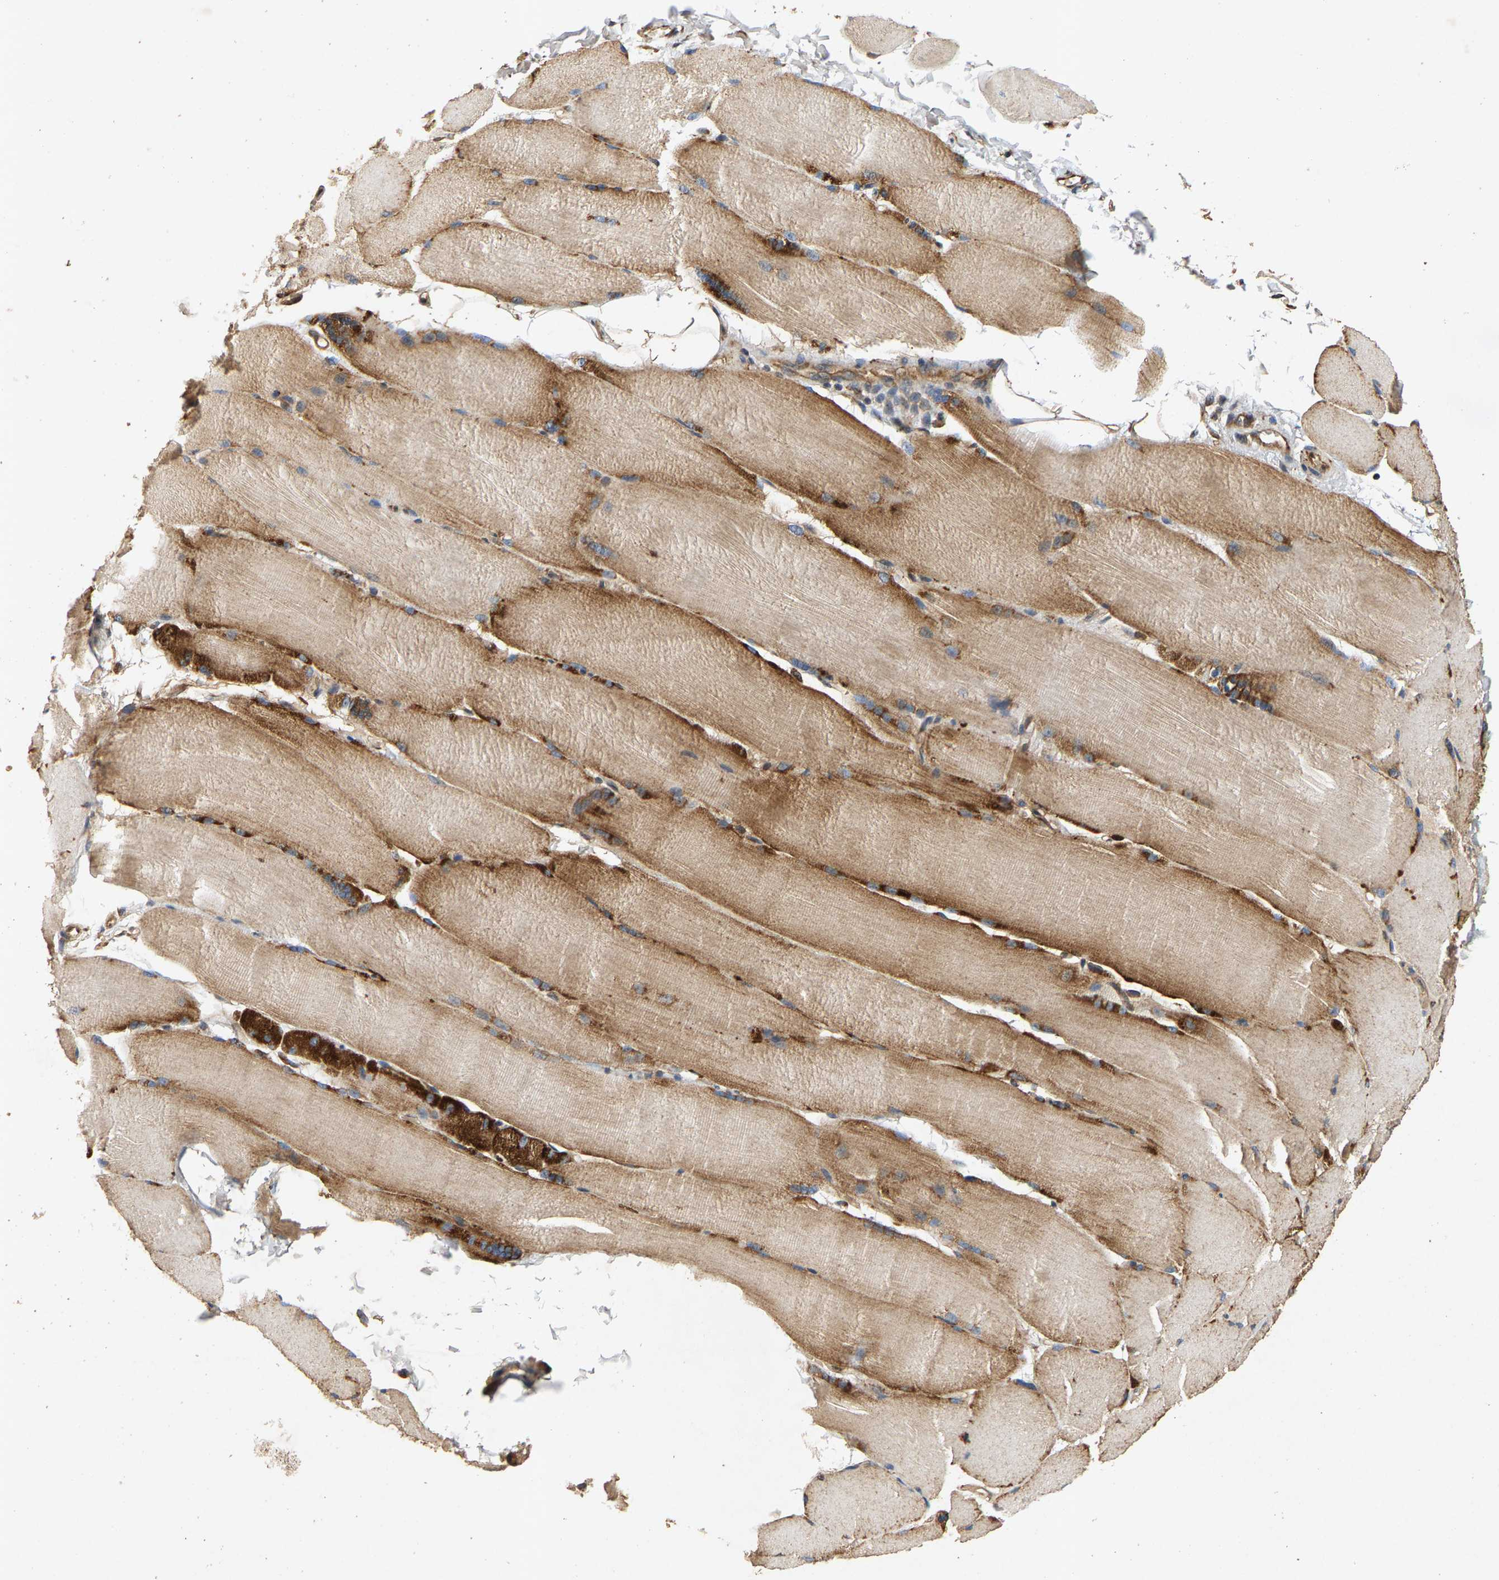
{"staining": {"intensity": "weak", "quantity": ">75%", "location": "cytoplasmic/membranous"}, "tissue": "skeletal muscle", "cell_type": "Myocytes", "image_type": "normal", "snomed": [{"axis": "morphology", "description": "Normal tissue, NOS"}, {"axis": "topography", "description": "Skin"}, {"axis": "topography", "description": "Skeletal muscle"}], "caption": "The micrograph shows immunohistochemical staining of unremarkable skeletal muscle. There is weak cytoplasmic/membranous positivity is appreciated in approximately >75% of myocytes.", "gene": "CIDEC", "patient": {"sex": "male", "age": 83}}